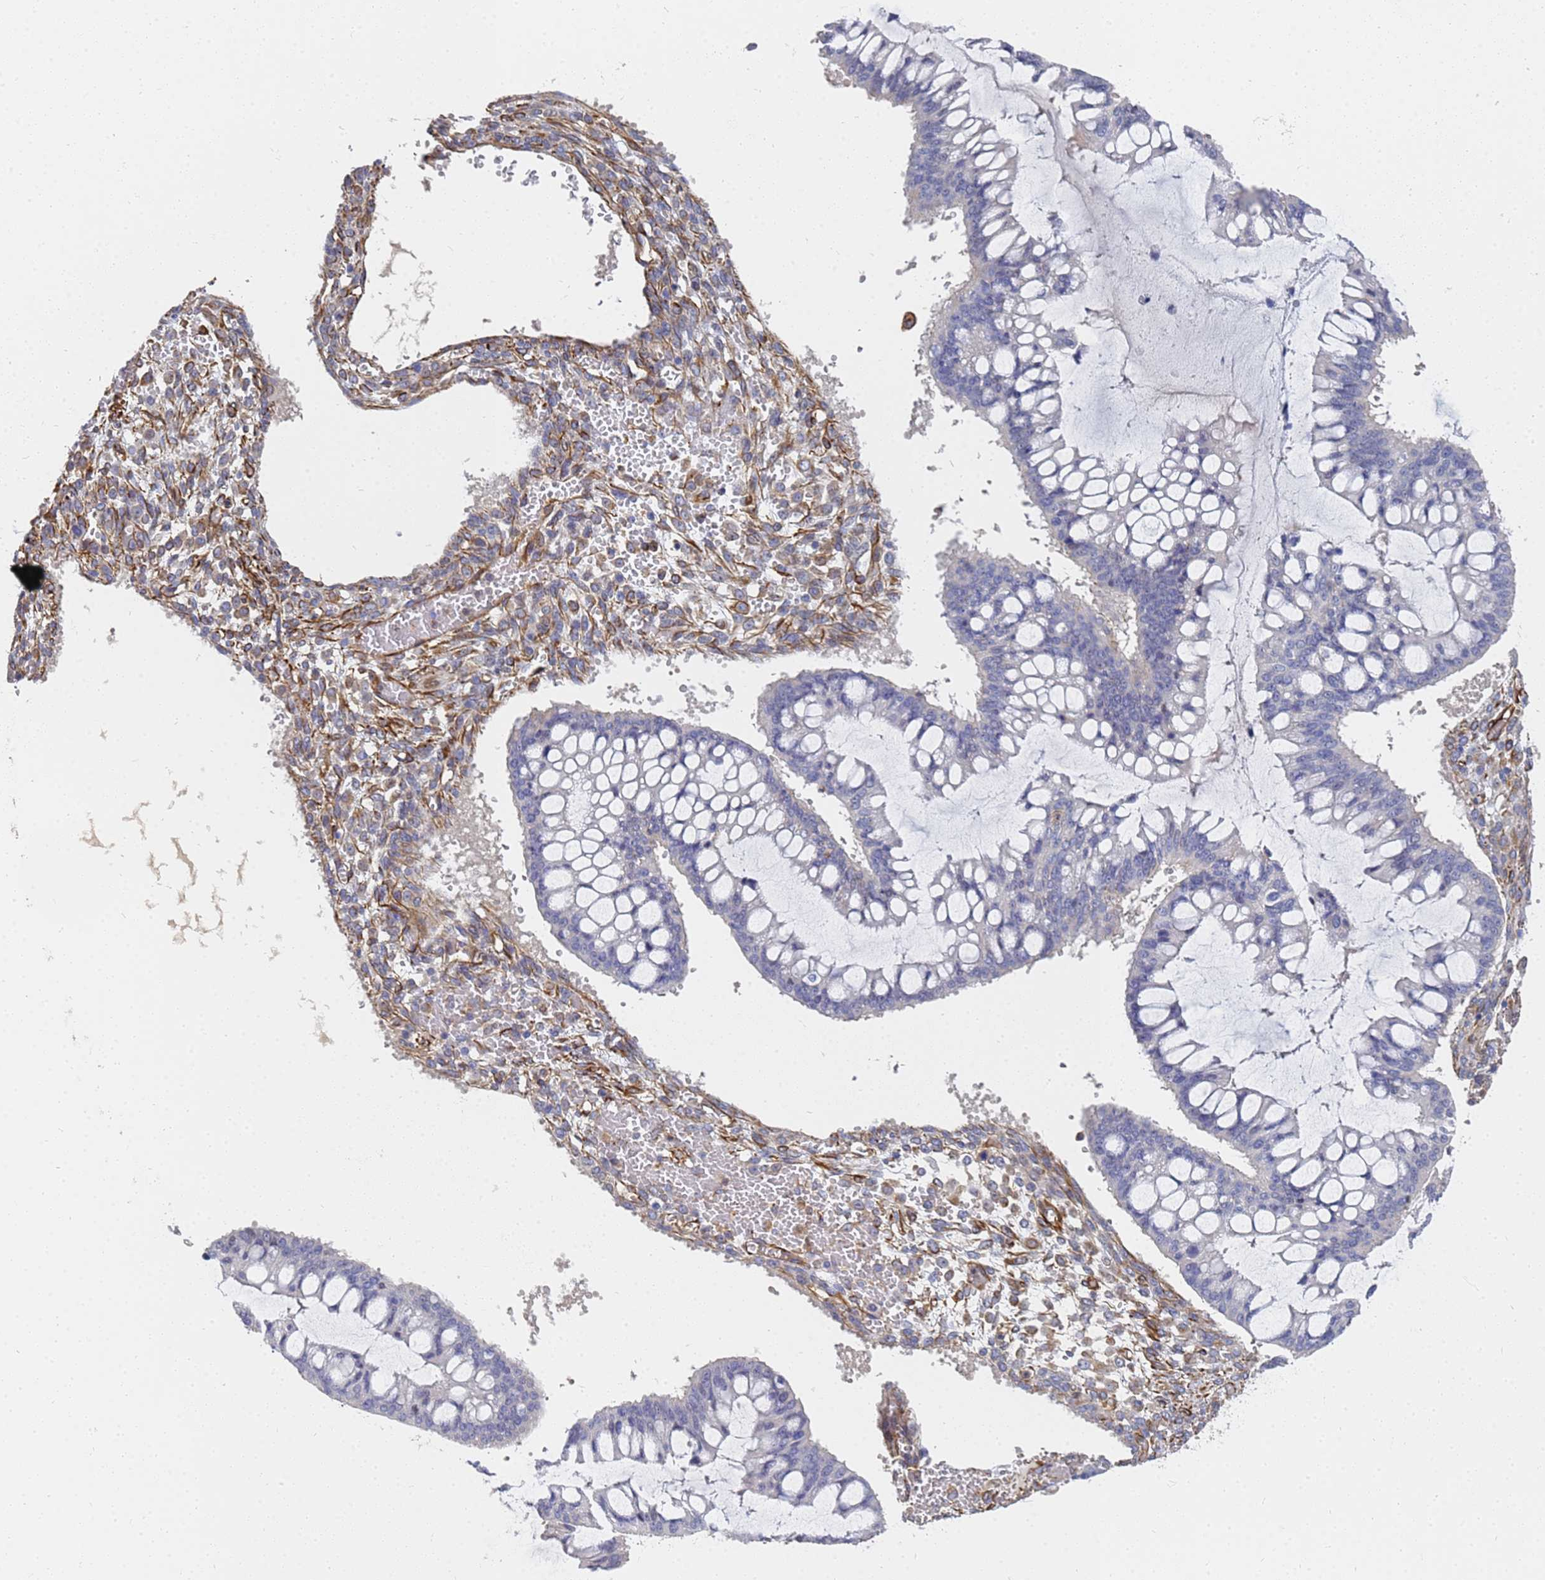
{"staining": {"intensity": "negative", "quantity": "none", "location": "none"}, "tissue": "ovarian cancer", "cell_type": "Tumor cells", "image_type": "cancer", "snomed": [{"axis": "morphology", "description": "Cystadenocarcinoma, mucinous, NOS"}, {"axis": "topography", "description": "Ovary"}], "caption": "DAB (3,3'-diaminobenzidine) immunohistochemical staining of ovarian cancer (mucinous cystadenocarcinoma) demonstrates no significant positivity in tumor cells. (Immunohistochemistry, brightfield microscopy, high magnification).", "gene": "SYT13", "patient": {"sex": "female", "age": 73}}